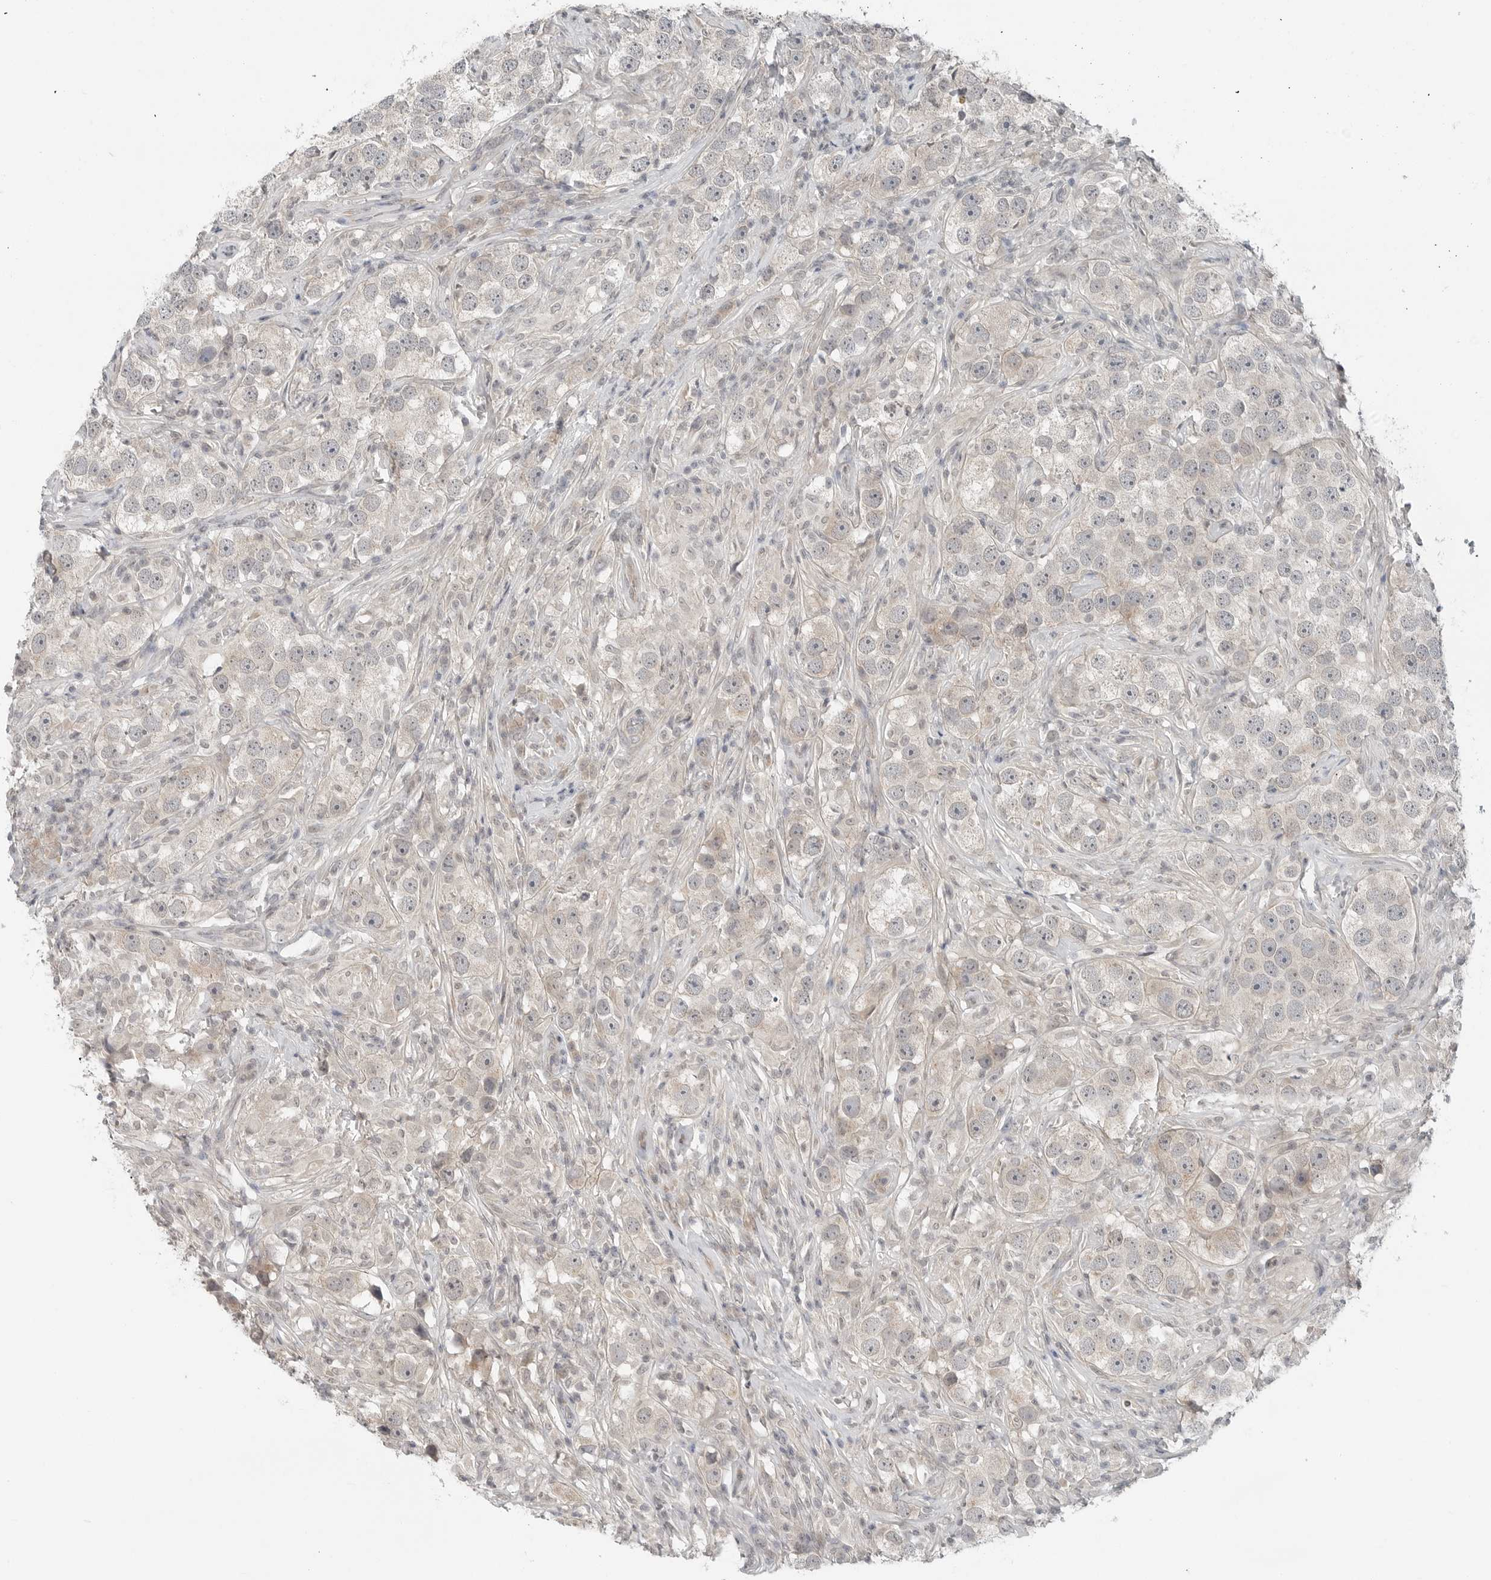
{"staining": {"intensity": "negative", "quantity": "none", "location": "none"}, "tissue": "testis cancer", "cell_type": "Tumor cells", "image_type": "cancer", "snomed": [{"axis": "morphology", "description": "Seminoma, NOS"}, {"axis": "topography", "description": "Testis"}], "caption": "Immunohistochemistry of testis cancer (seminoma) demonstrates no staining in tumor cells. (DAB (3,3'-diaminobenzidine) immunohistochemistry with hematoxylin counter stain).", "gene": "FCRLB", "patient": {"sex": "male", "age": 49}}